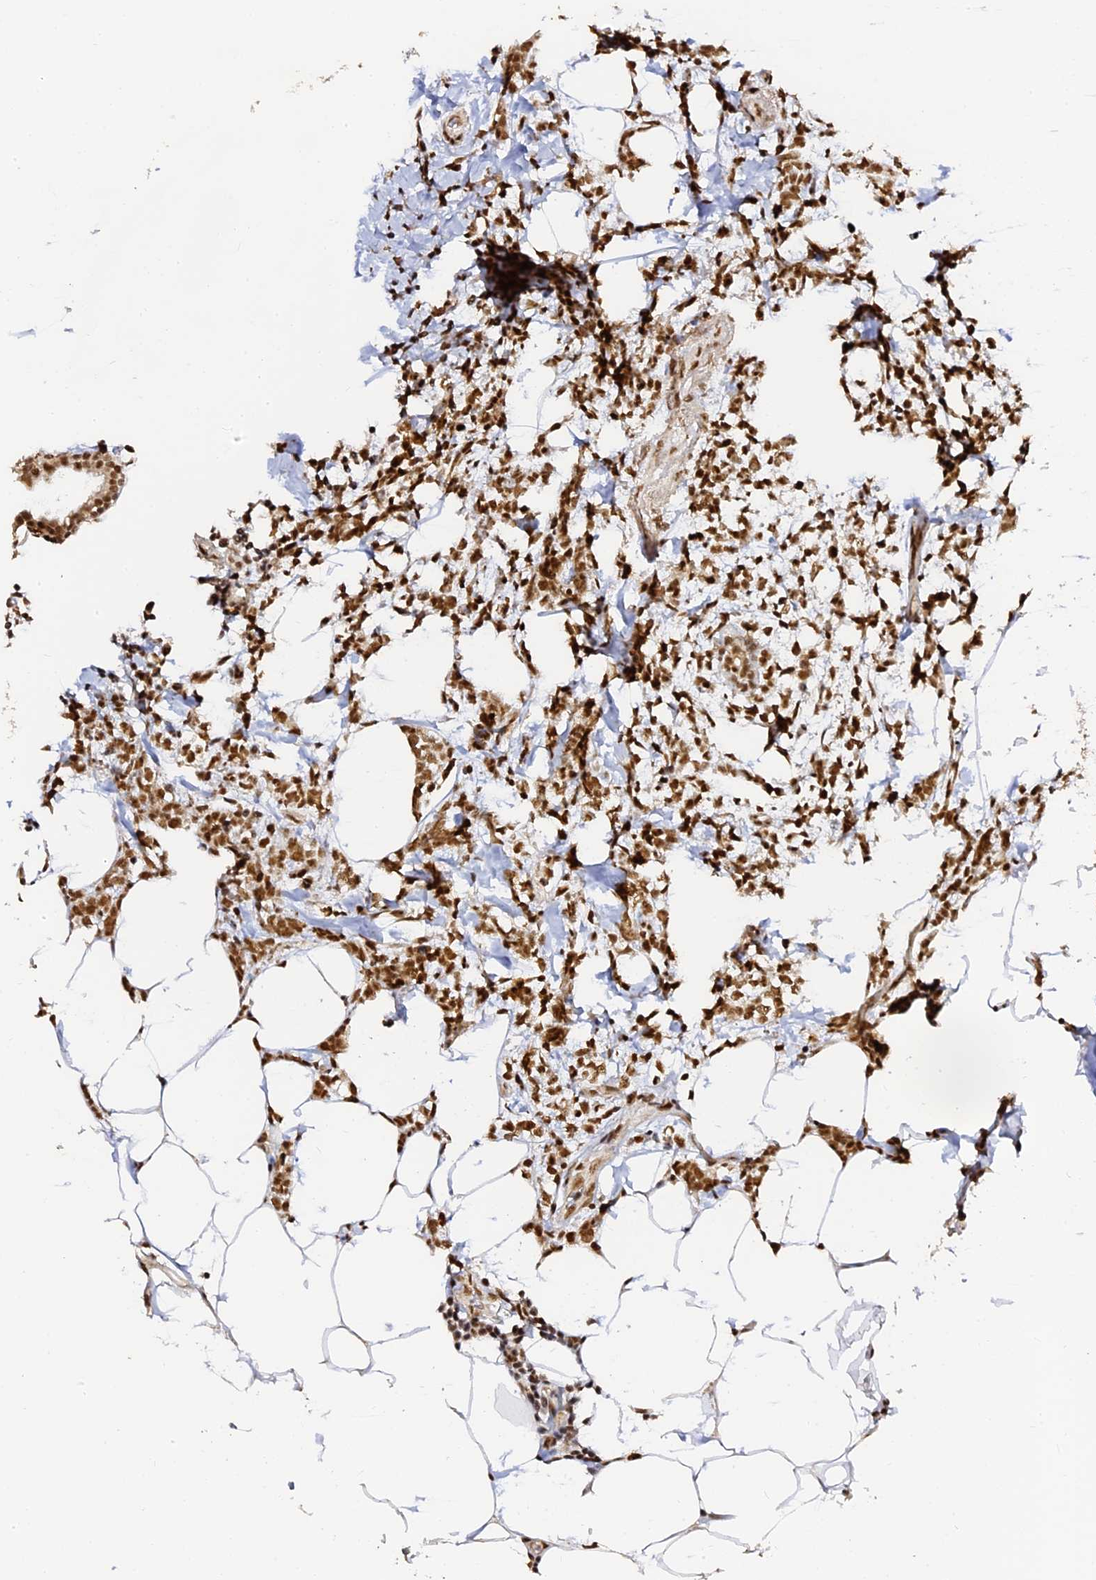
{"staining": {"intensity": "strong", "quantity": ">75%", "location": "nuclear"}, "tissue": "breast cancer", "cell_type": "Tumor cells", "image_type": "cancer", "snomed": [{"axis": "morphology", "description": "Lobular carcinoma"}, {"axis": "topography", "description": "Breast"}], "caption": "There is high levels of strong nuclear staining in tumor cells of lobular carcinoma (breast), as demonstrated by immunohistochemical staining (brown color).", "gene": "MCRS1", "patient": {"sex": "female", "age": 58}}